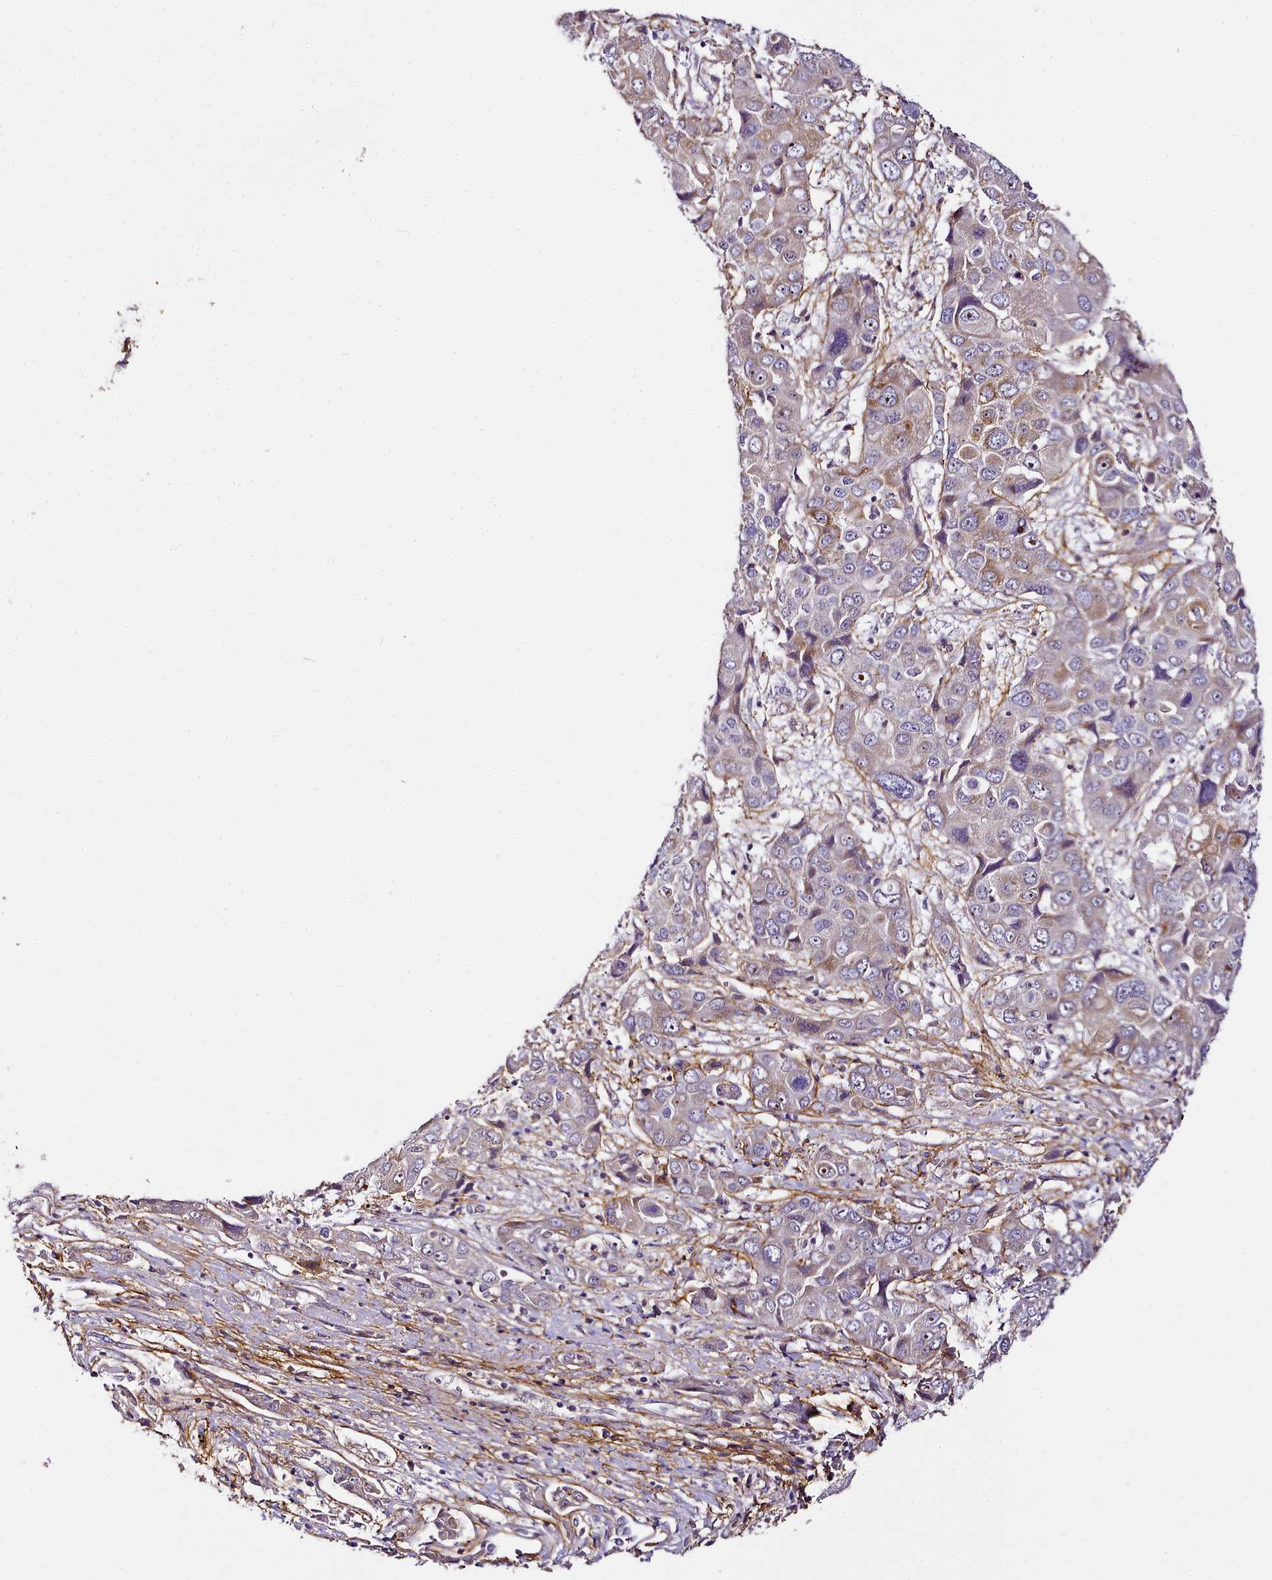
{"staining": {"intensity": "moderate", "quantity": "<25%", "location": "cytoplasmic/membranous,nuclear"}, "tissue": "liver cancer", "cell_type": "Tumor cells", "image_type": "cancer", "snomed": [{"axis": "morphology", "description": "Cholangiocarcinoma"}, {"axis": "topography", "description": "Liver"}], "caption": "Human liver cholangiocarcinoma stained with a protein marker demonstrates moderate staining in tumor cells.", "gene": "NBPF1", "patient": {"sex": "male", "age": 67}}